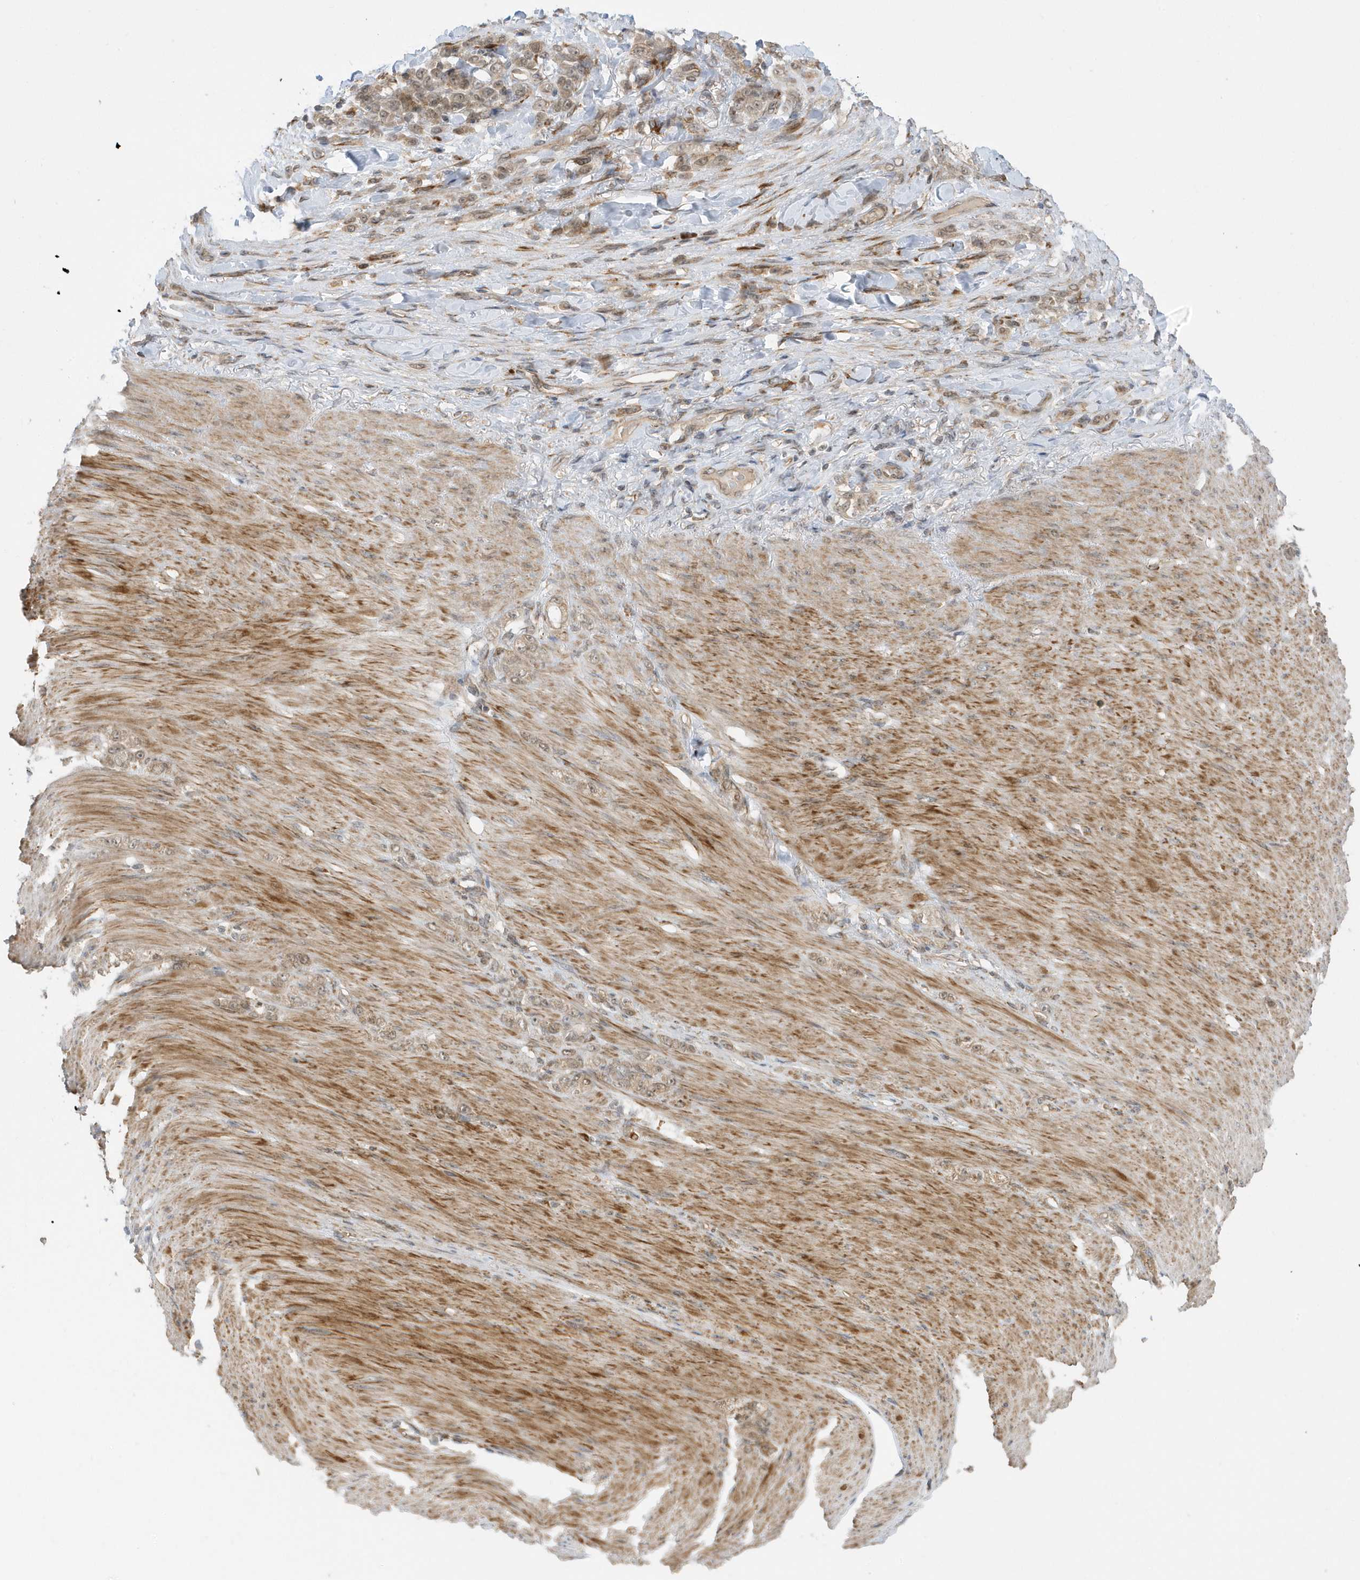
{"staining": {"intensity": "weak", "quantity": "25%-75%", "location": "cytoplasmic/membranous,nuclear"}, "tissue": "stomach cancer", "cell_type": "Tumor cells", "image_type": "cancer", "snomed": [{"axis": "morphology", "description": "Normal tissue, NOS"}, {"axis": "morphology", "description": "Adenocarcinoma, NOS"}, {"axis": "topography", "description": "Stomach"}], "caption": "Human stomach adenocarcinoma stained with a brown dye reveals weak cytoplasmic/membranous and nuclear positive expression in approximately 25%-75% of tumor cells.", "gene": "METTL21A", "patient": {"sex": "male", "age": 82}}